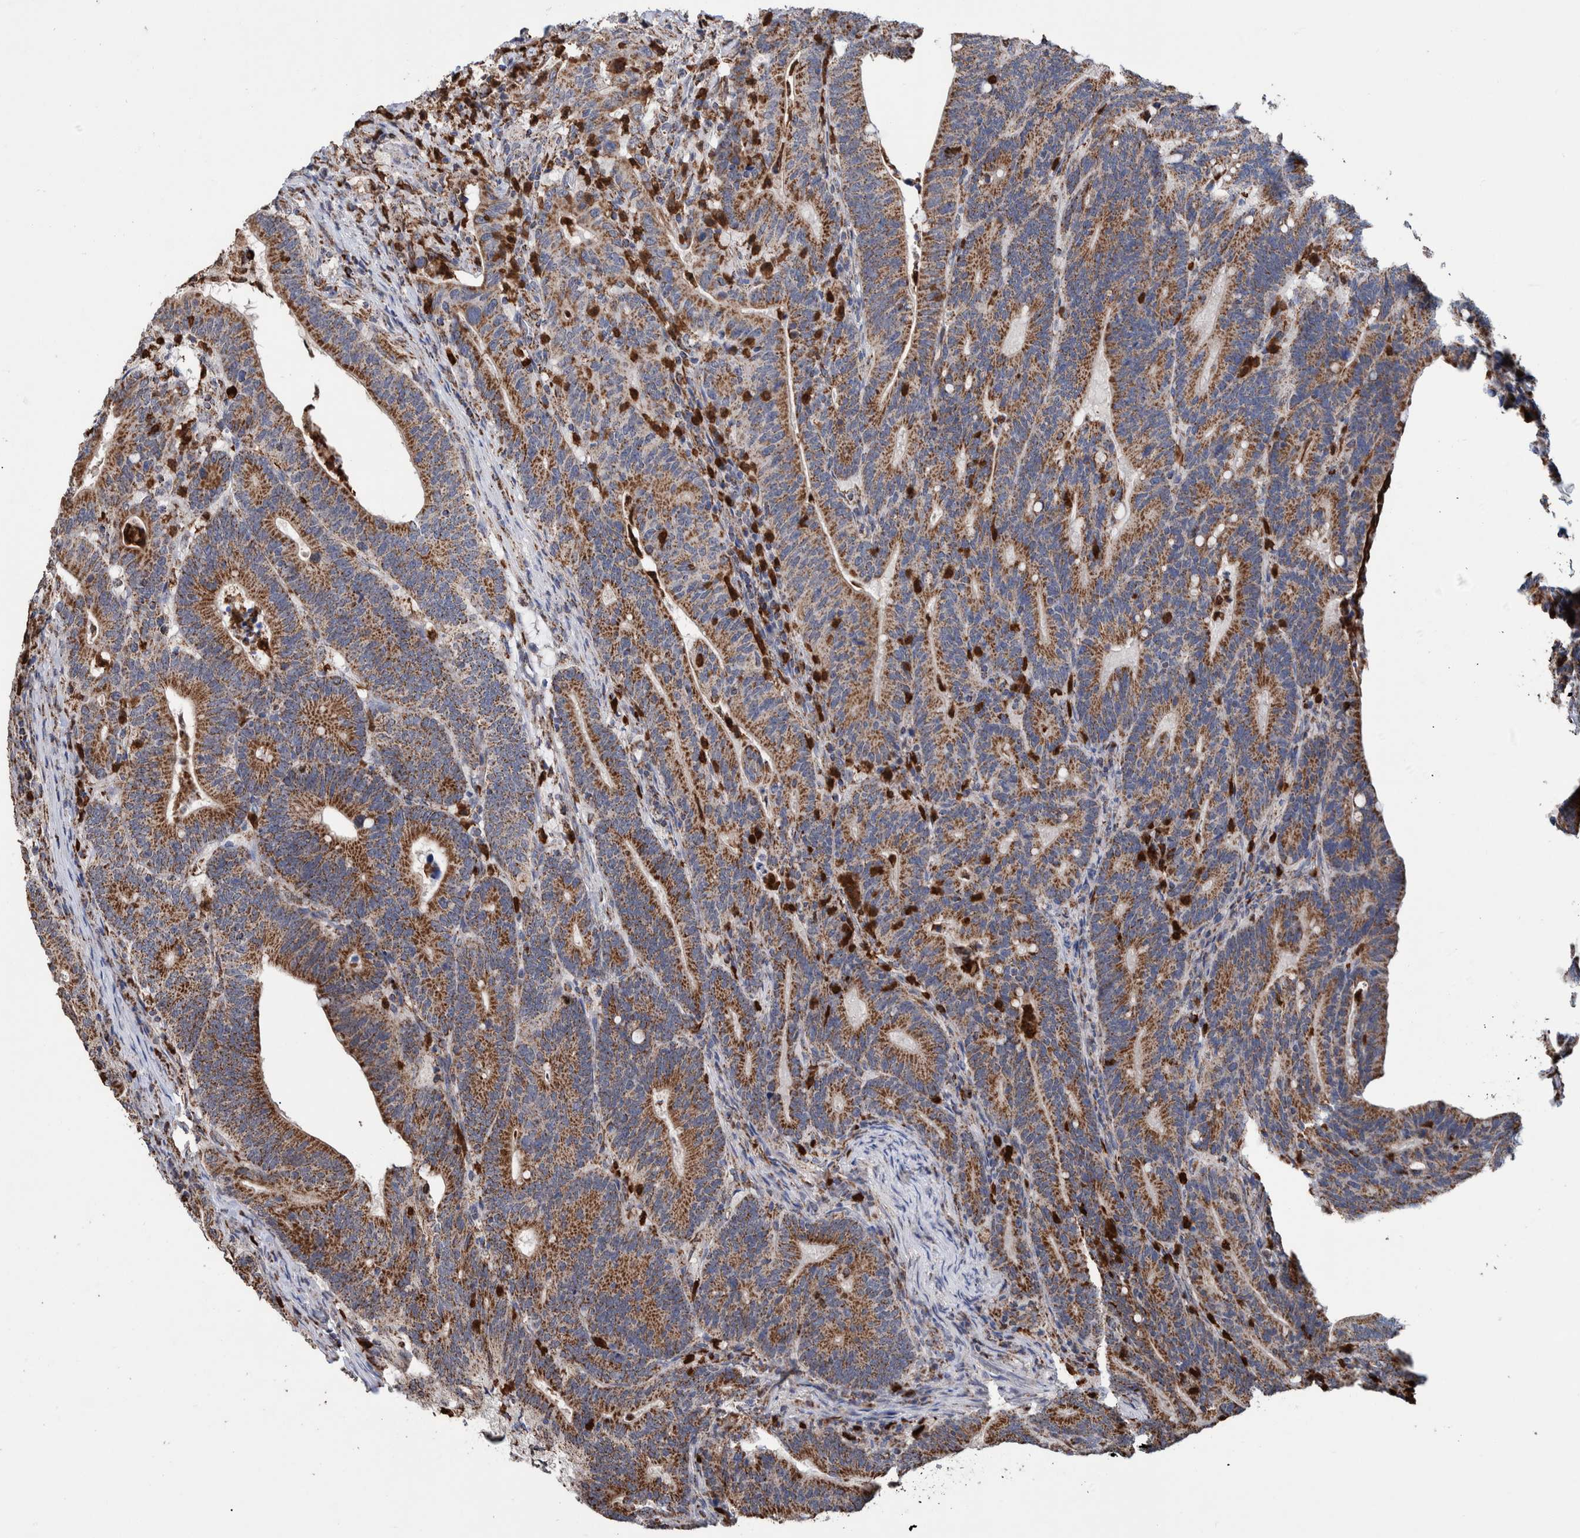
{"staining": {"intensity": "moderate", "quantity": ">75%", "location": "cytoplasmic/membranous"}, "tissue": "colorectal cancer", "cell_type": "Tumor cells", "image_type": "cancer", "snomed": [{"axis": "morphology", "description": "Adenocarcinoma, NOS"}, {"axis": "topography", "description": "Colon"}], "caption": "Moderate cytoplasmic/membranous staining is seen in approximately >75% of tumor cells in adenocarcinoma (colorectal).", "gene": "DECR1", "patient": {"sex": "female", "age": 66}}